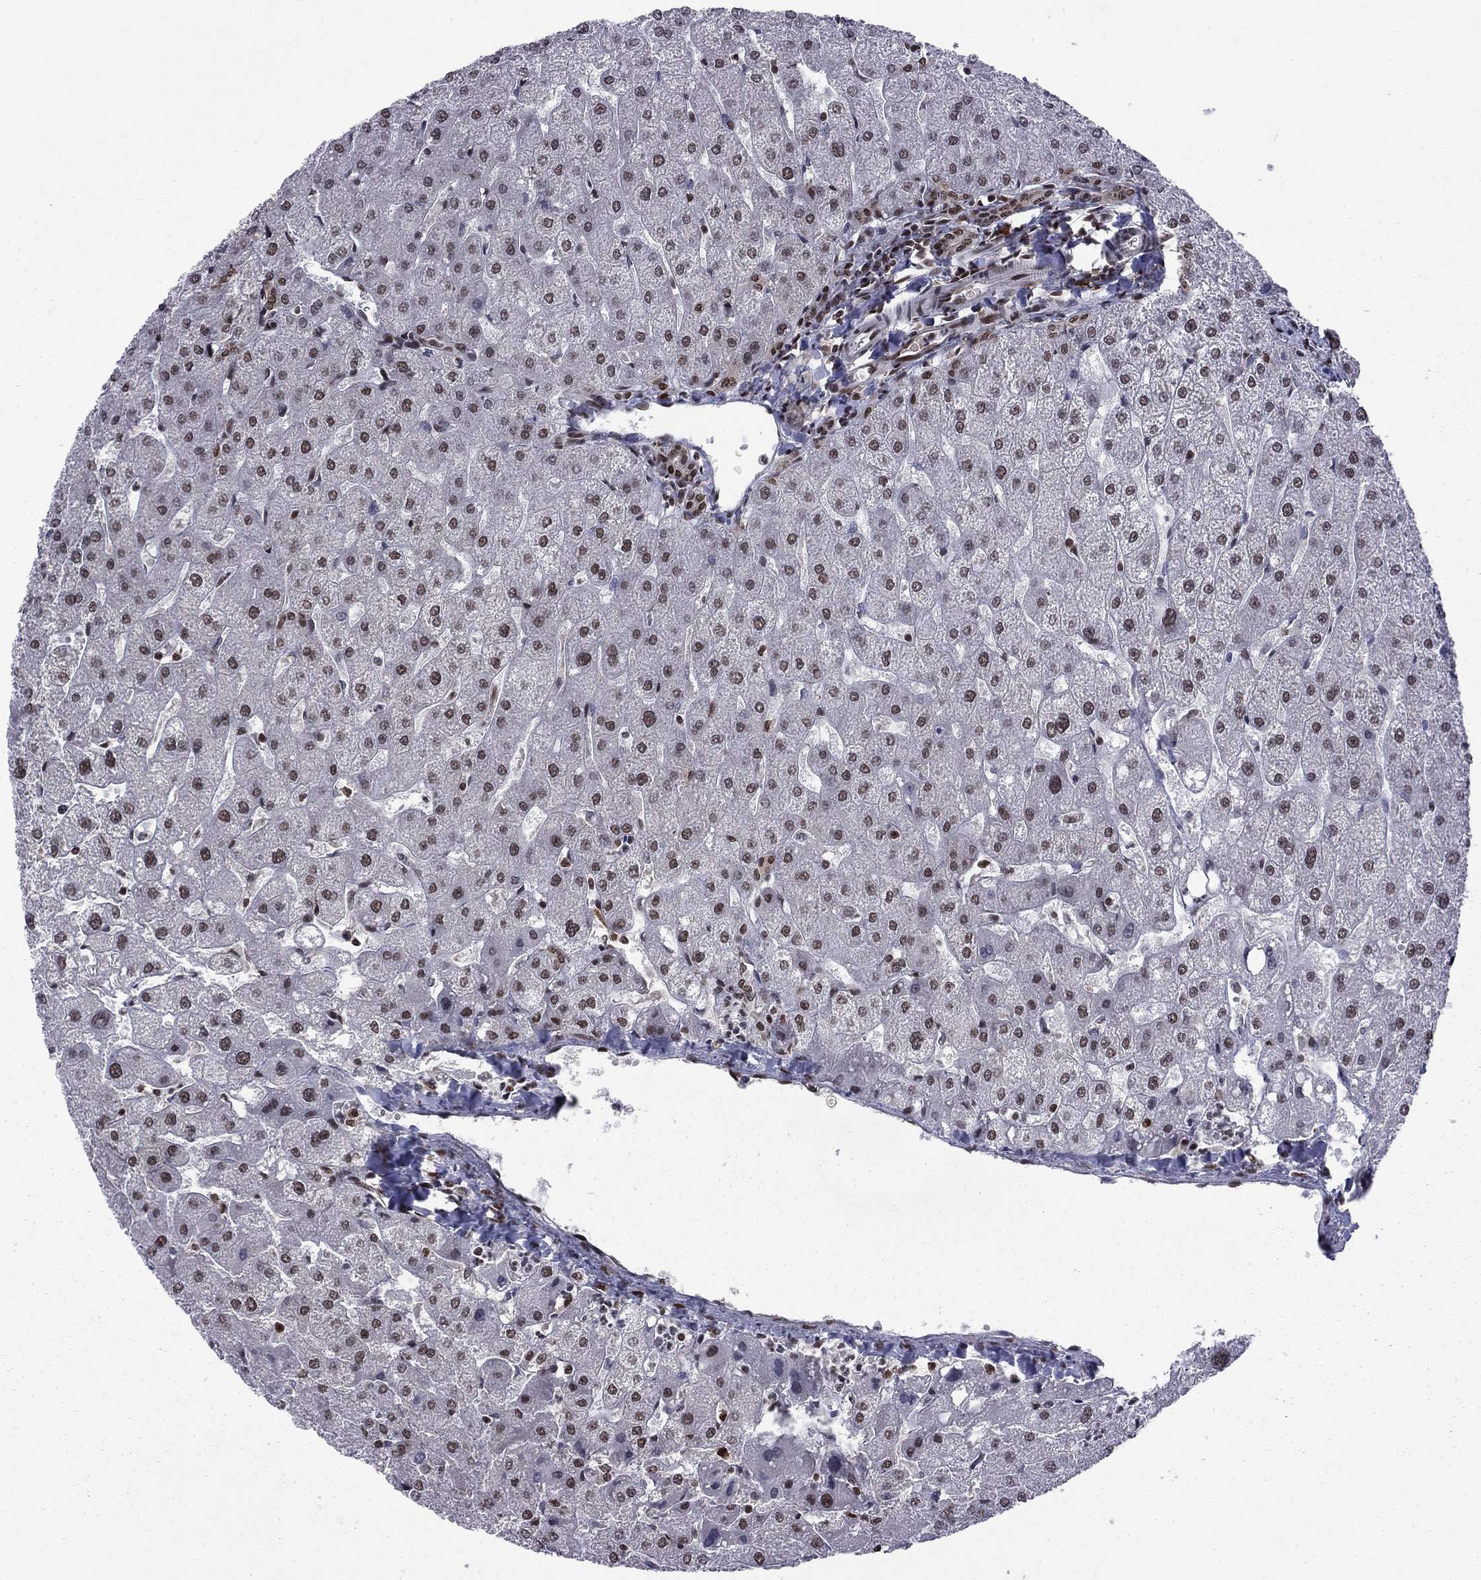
{"staining": {"intensity": "strong", "quantity": ">75%", "location": "nuclear"}, "tissue": "liver", "cell_type": "Cholangiocytes", "image_type": "normal", "snomed": [{"axis": "morphology", "description": "Normal tissue, NOS"}, {"axis": "topography", "description": "Liver"}], "caption": "Normal liver reveals strong nuclear positivity in approximately >75% of cholangiocytes The staining was performed using DAB, with brown indicating positive protein expression. Nuclei are stained blue with hematoxylin..", "gene": "MED25", "patient": {"sex": "male", "age": 67}}